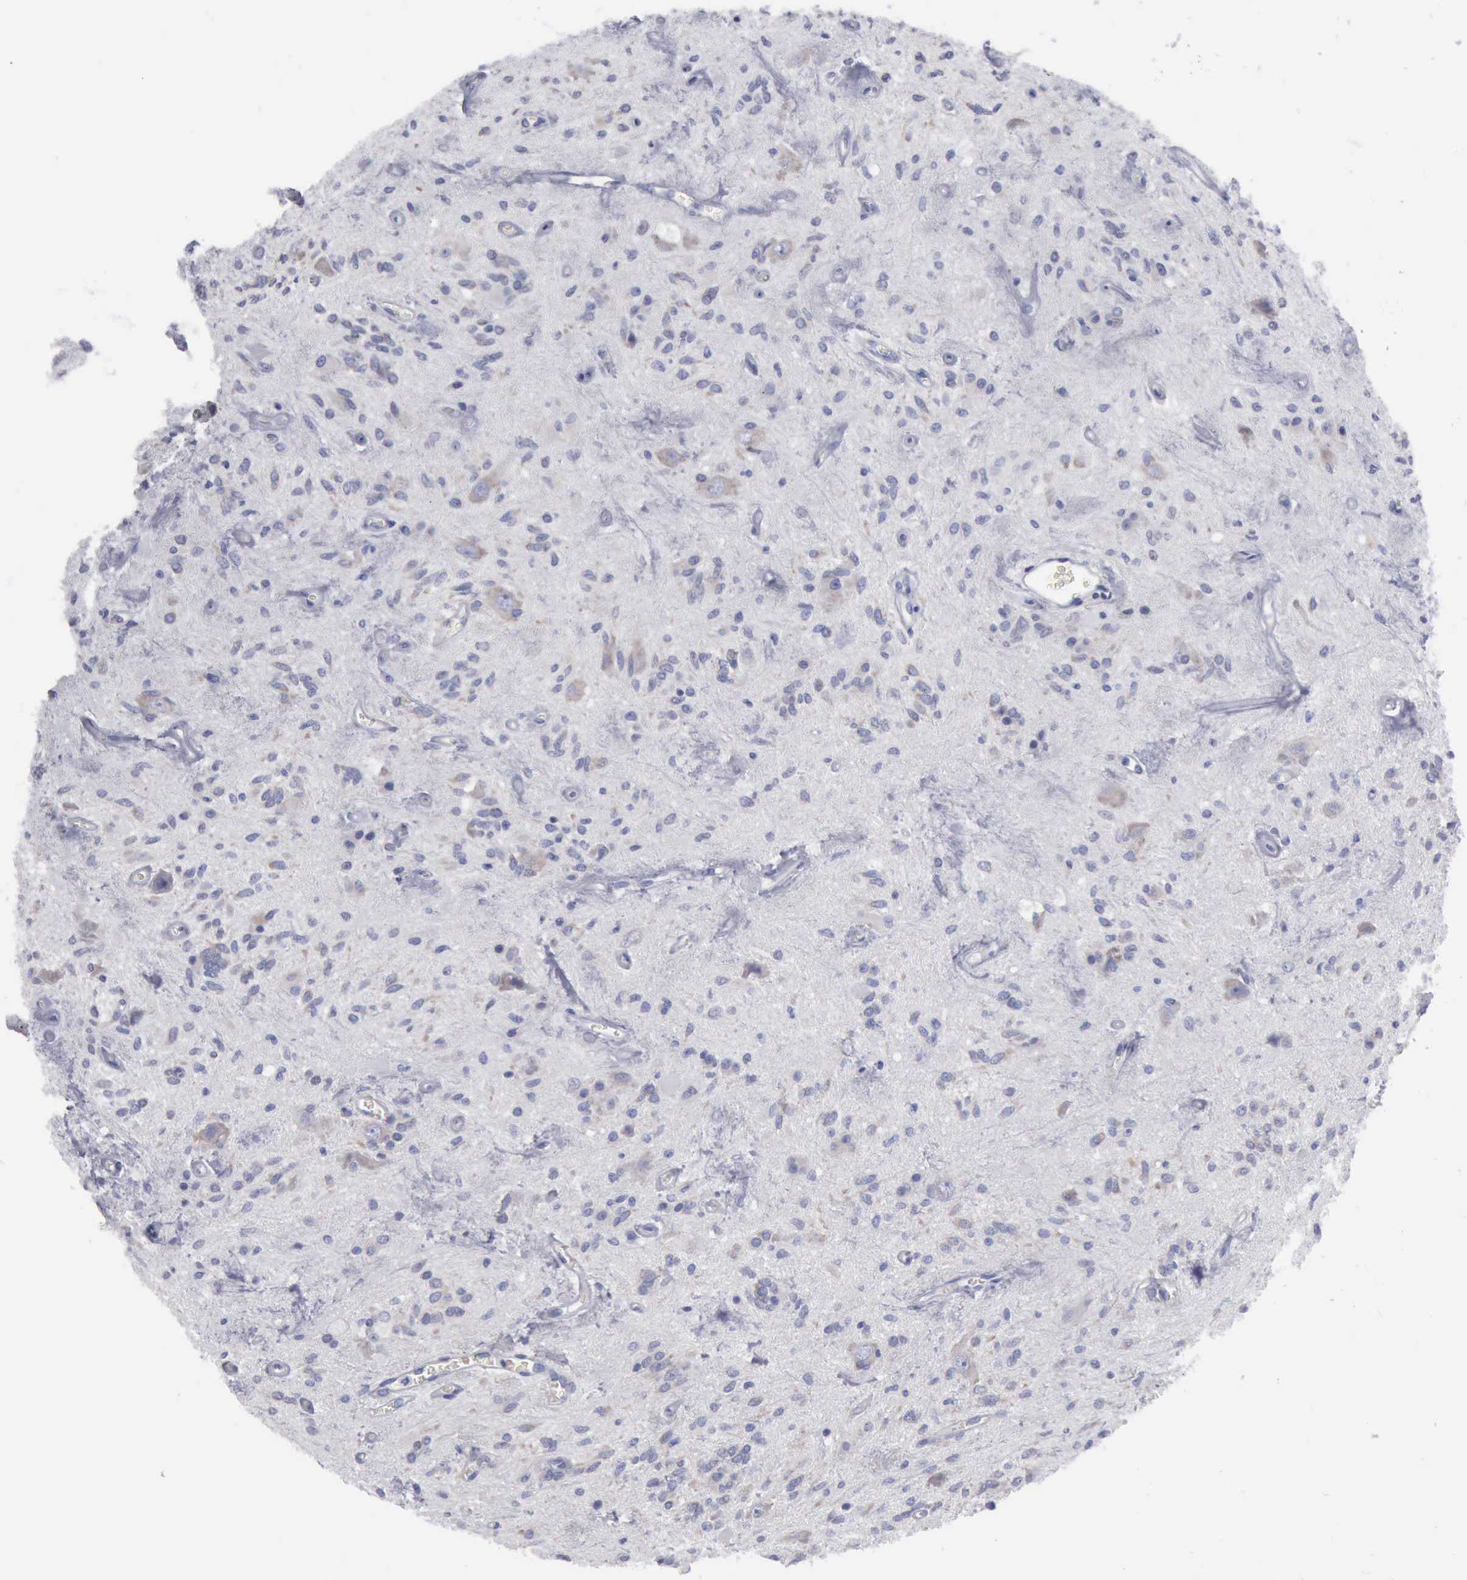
{"staining": {"intensity": "moderate", "quantity": "25%-75%", "location": "cytoplasmic/membranous"}, "tissue": "glioma", "cell_type": "Tumor cells", "image_type": "cancer", "snomed": [{"axis": "morphology", "description": "Glioma, malignant, Low grade"}, {"axis": "topography", "description": "Brain"}], "caption": "A medium amount of moderate cytoplasmic/membranous positivity is appreciated in approximately 25%-75% of tumor cells in malignant low-grade glioma tissue.", "gene": "TXLNG", "patient": {"sex": "female", "age": 15}}